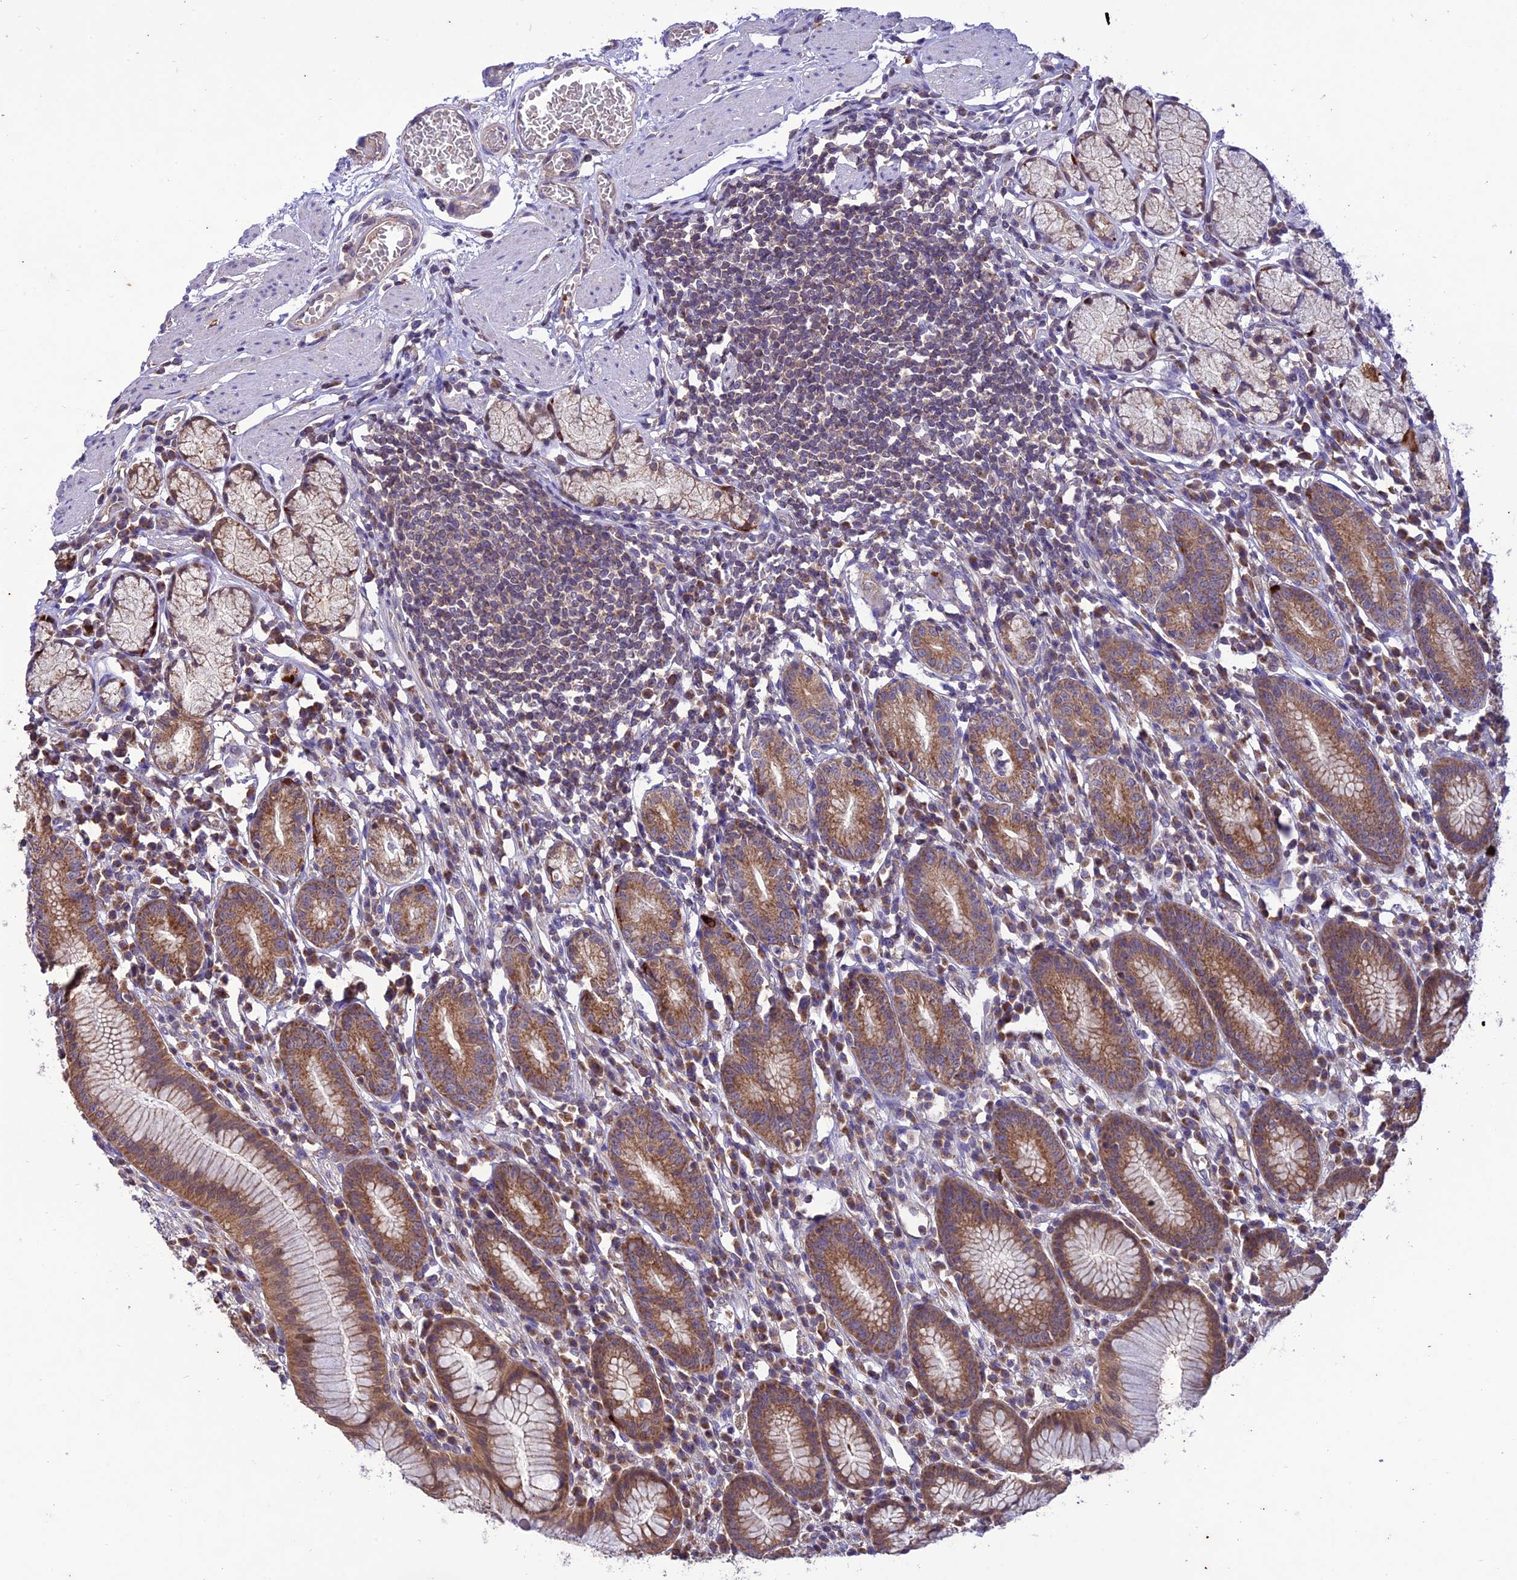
{"staining": {"intensity": "strong", "quantity": "25%-75%", "location": "cytoplasmic/membranous"}, "tissue": "stomach", "cell_type": "Glandular cells", "image_type": "normal", "snomed": [{"axis": "morphology", "description": "Normal tissue, NOS"}, {"axis": "topography", "description": "Stomach"}], "caption": "The micrograph exhibits a brown stain indicating the presence of a protein in the cytoplasmic/membranous of glandular cells in stomach. The staining was performed using DAB (3,3'-diaminobenzidine), with brown indicating positive protein expression. Nuclei are stained blue with hematoxylin.", "gene": "NDUFAF1", "patient": {"sex": "male", "age": 55}}